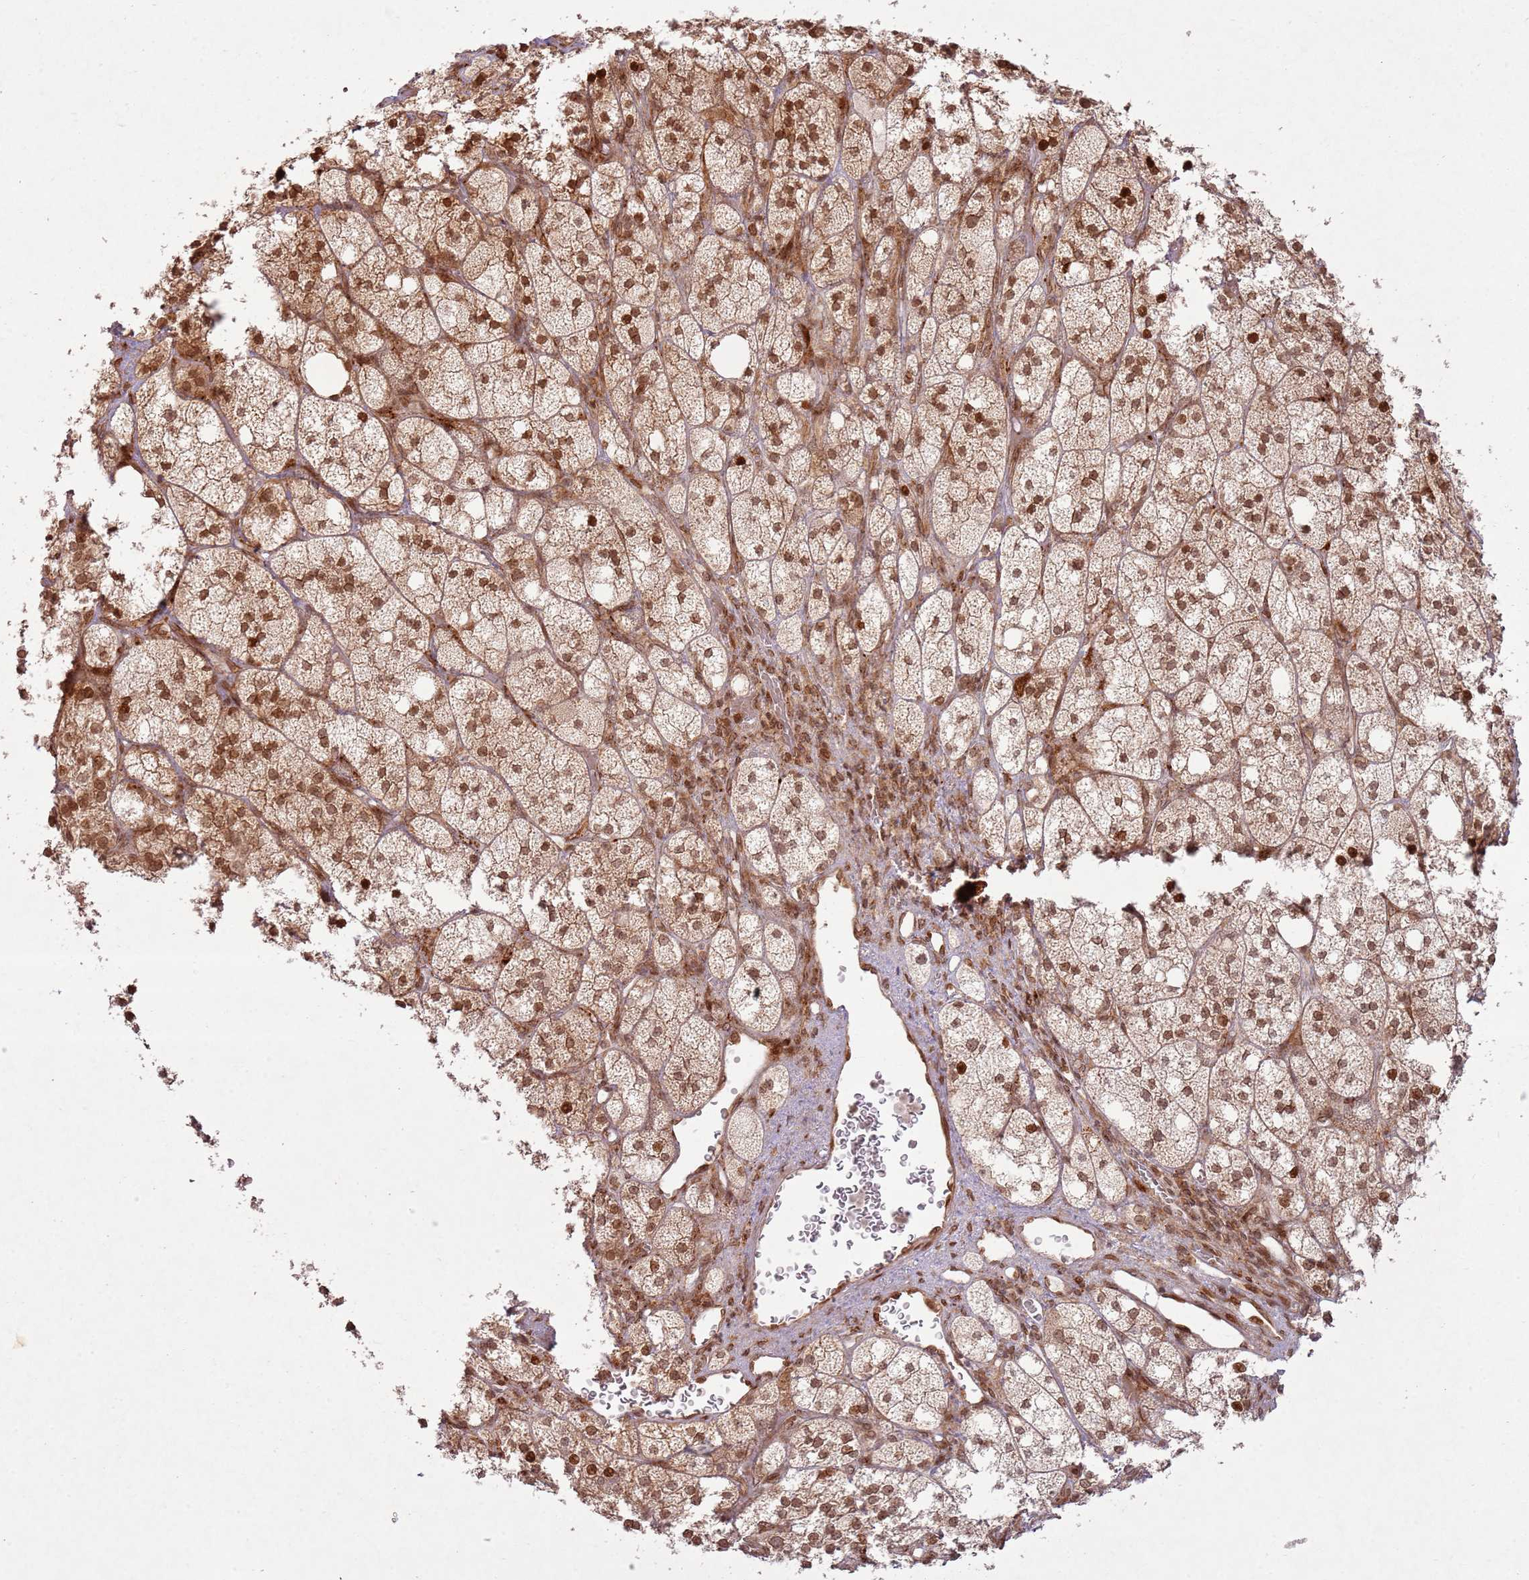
{"staining": {"intensity": "moderate", "quantity": ">75%", "location": "cytoplasmic/membranous,nuclear"}, "tissue": "adrenal gland", "cell_type": "Glandular cells", "image_type": "normal", "snomed": [{"axis": "morphology", "description": "Normal tissue, NOS"}, {"axis": "topography", "description": "Adrenal gland"}], "caption": "Human adrenal gland stained with a brown dye demonstrates moderate cytoplasmic/membranous,nuclear positive expression in about >75% of glandular cells.", "gene": "KLHL36", "patient": {"sex": "male", "age": 61}}